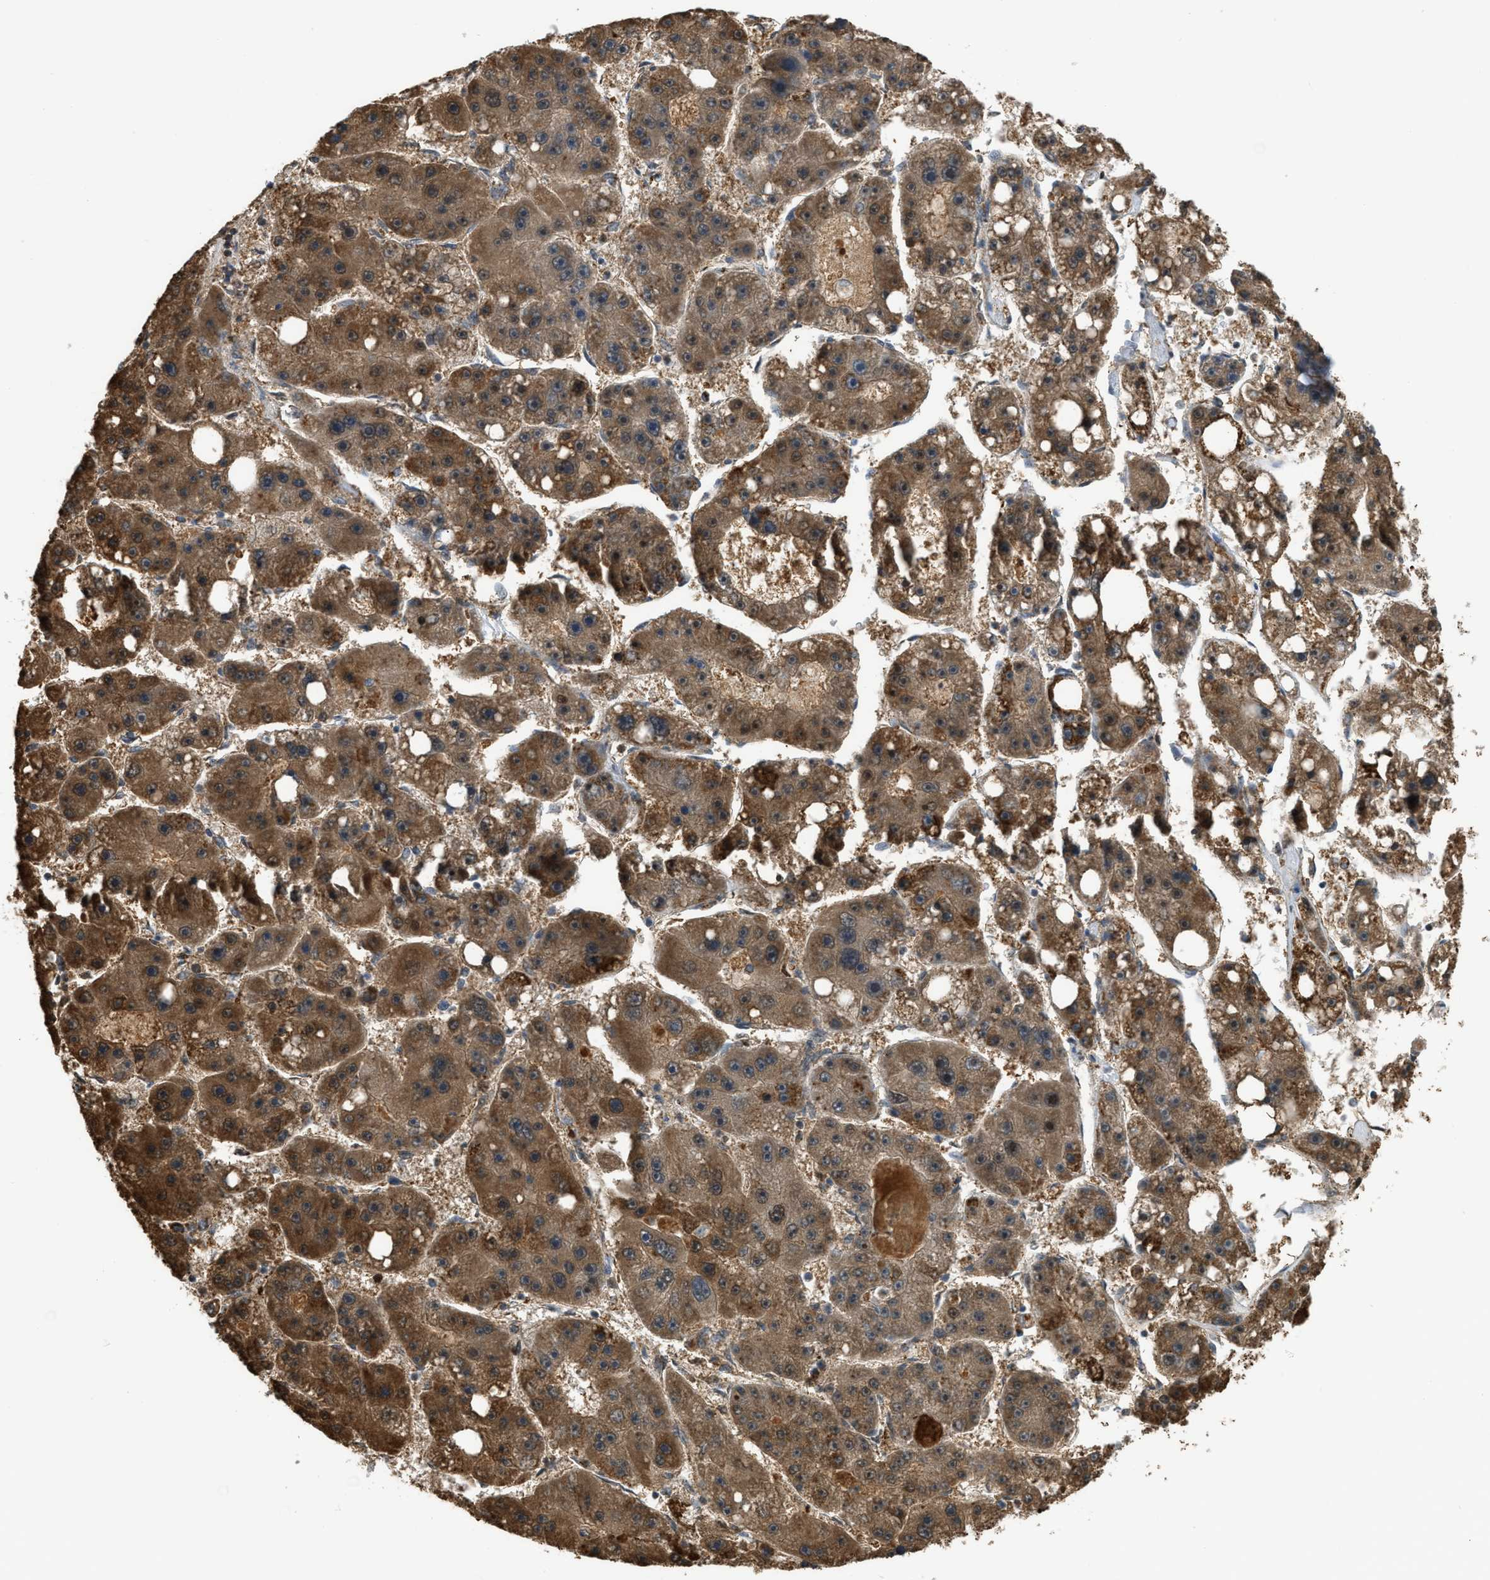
{"staining": {"intensity": "strong", "quantity": ">75%", "location": "cytoplasmic/membranous"}, "tissue": "liver cancer", "cell_type": "Tumor cells", "image_type": "cancer", "snomed": [{"axis": "morphology", "description": "Carcinoma, Hepatocellular, NOS"}, {"axis": "topography", "description": "Liver"}], "caption": "A histopathology image of human liver cancer stained for a protein shows strong cytoplasmic/membranous brown staining in tumor cells.", "gene": "ETFB", "patient": {"sex": "female", "age": 61}}